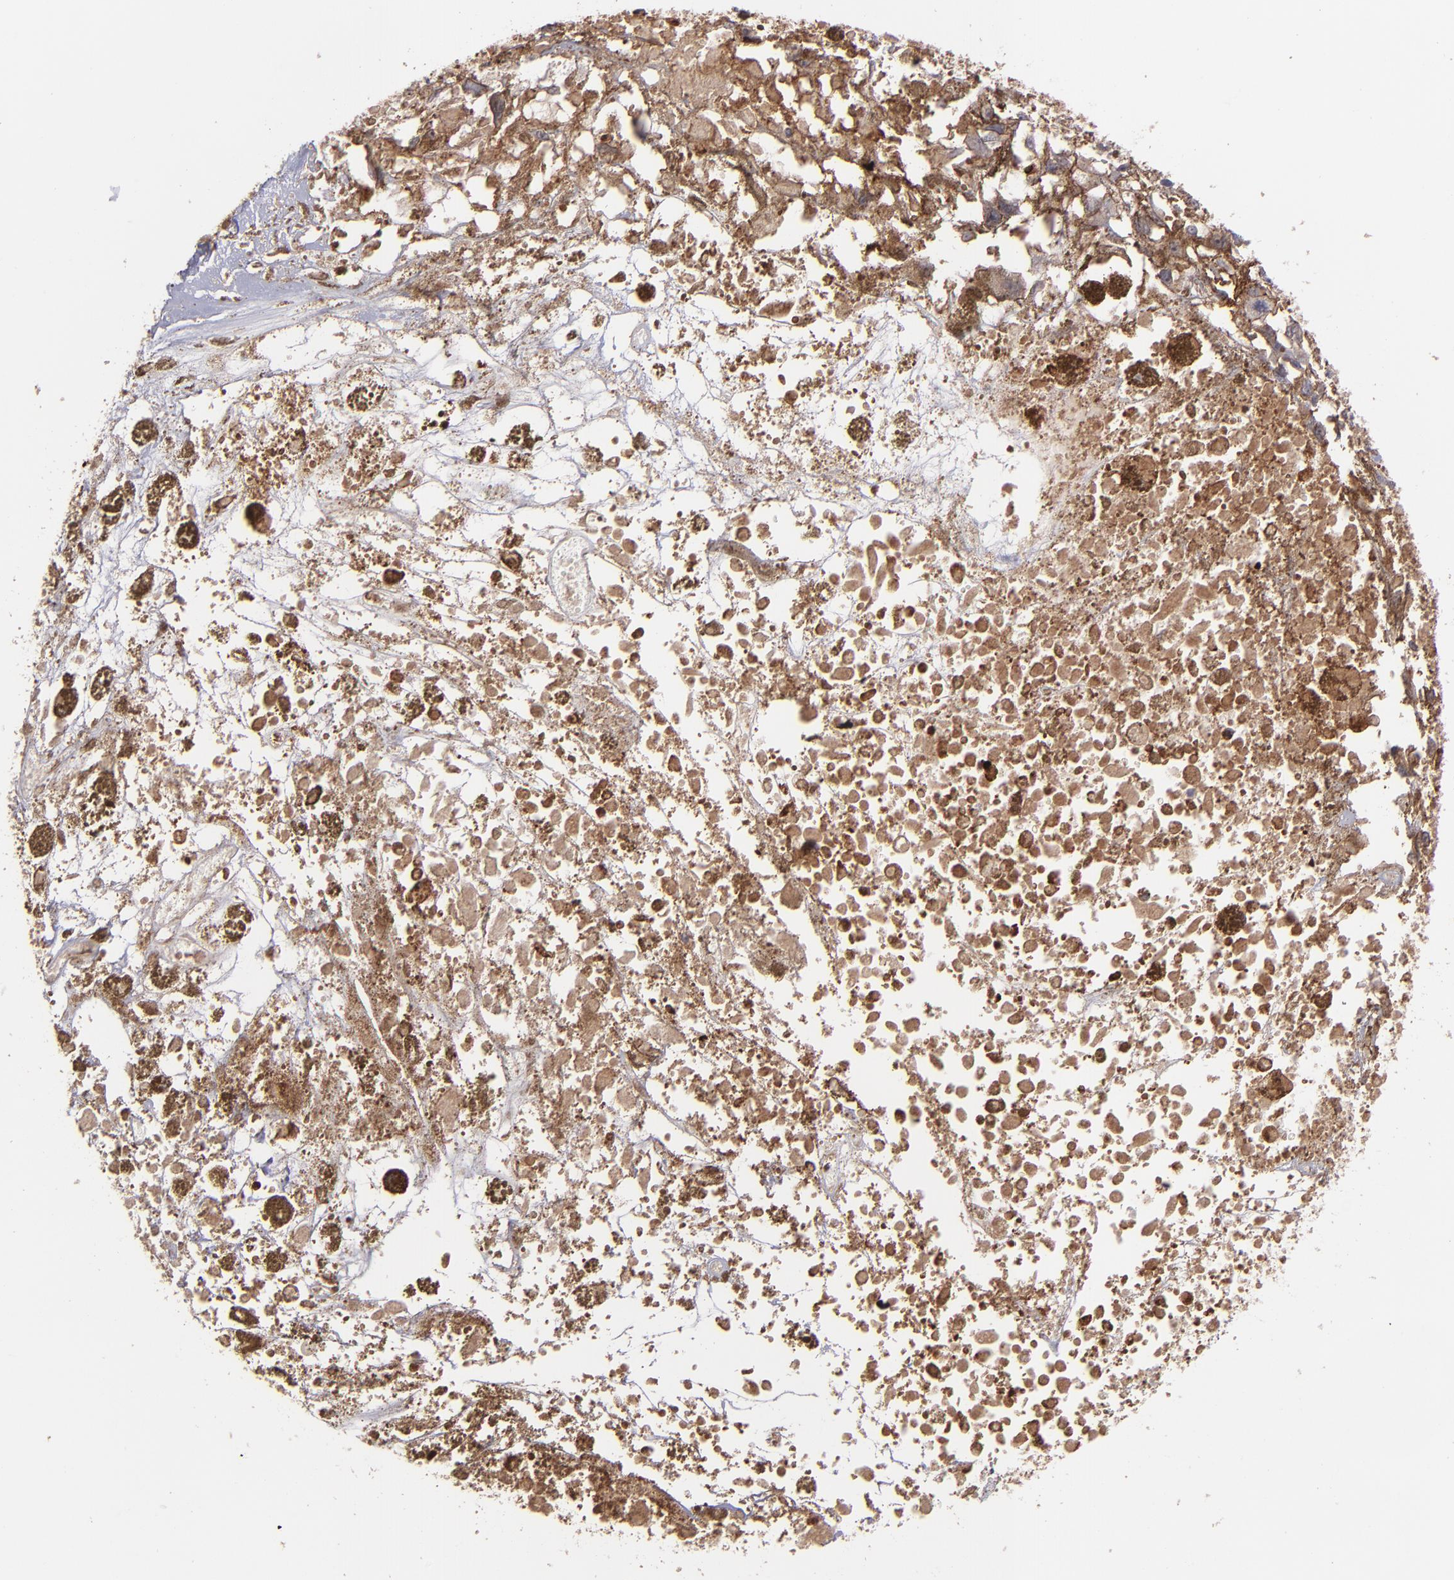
{"staining": {"intensity": "moderate", "quantity": ">75%", "location": "cytoplasmic/membranous"}, "tissue": "melanoma", "cell_type": "Tumor cells", "image_type": "cancer", "snomed": [{"axis": "morphology", "description": "Malignant melanoma, Metastatic site"}, {"axis": "topography", "description": "Lymph node"}], "caption": "Melanoma stained with a protein marker displays moderate staining in tumor cells.", "gene": "ICAM1", "patient": {"sex": "male", "age": 59}}